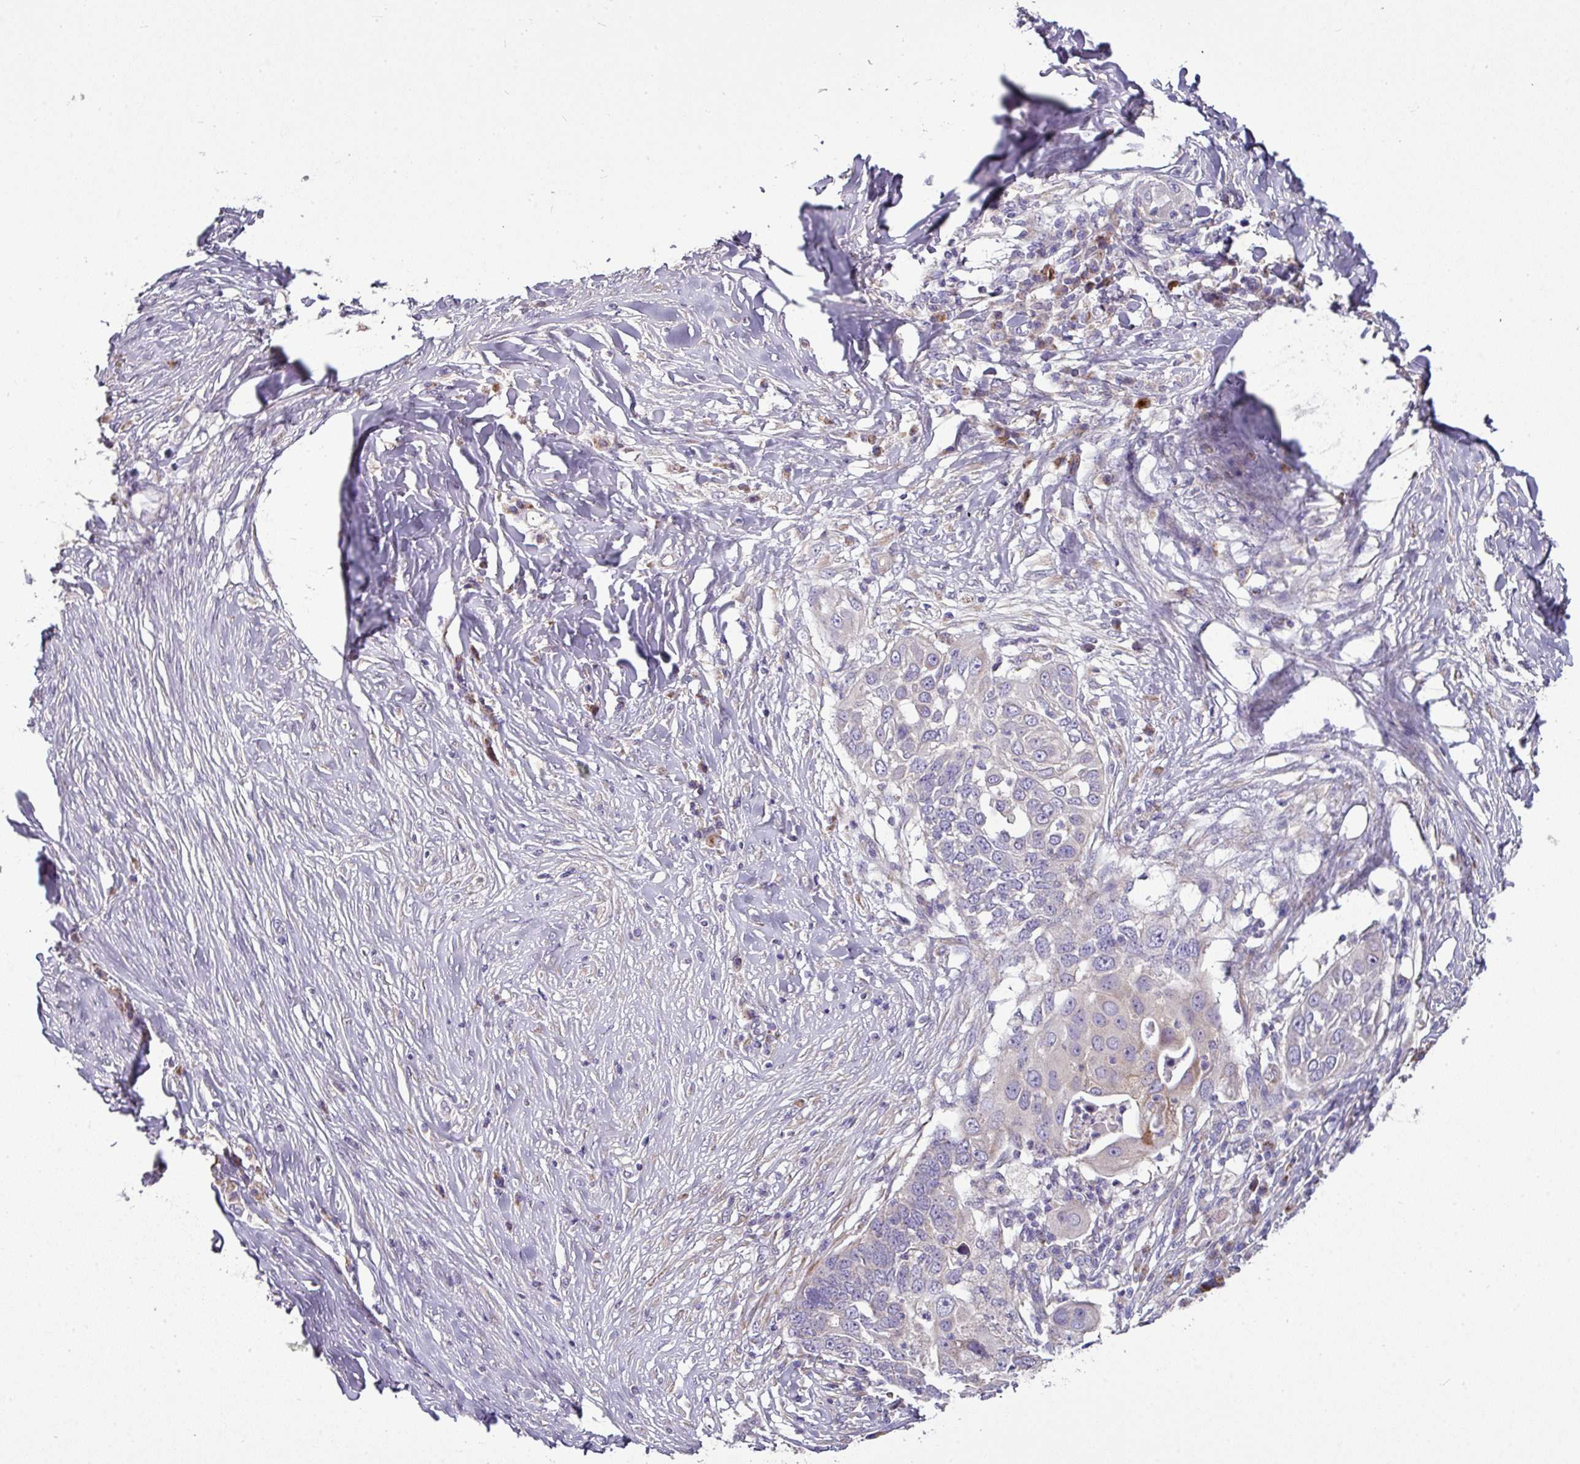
{"staining": {"intensity": "negative", "quantity": "none", "location": "none"}, "tissue": "skin cancer", "cell_type": "Tumor cells", "image_type": "cancer", "snomed": [{"axis": "morphology", "description": "Squamous cell carcinoma, NOS"}, {"axis": "topography", "description": "Skin"}], "caption": "Immunohistochemistry (IHC) histopathology image of neoplastic tissue: skin cancer stained with DAB reveals no significant protein staining in tumor cells.", "gene": "GAN", "patient": {"sex": "female", "age": 44}}